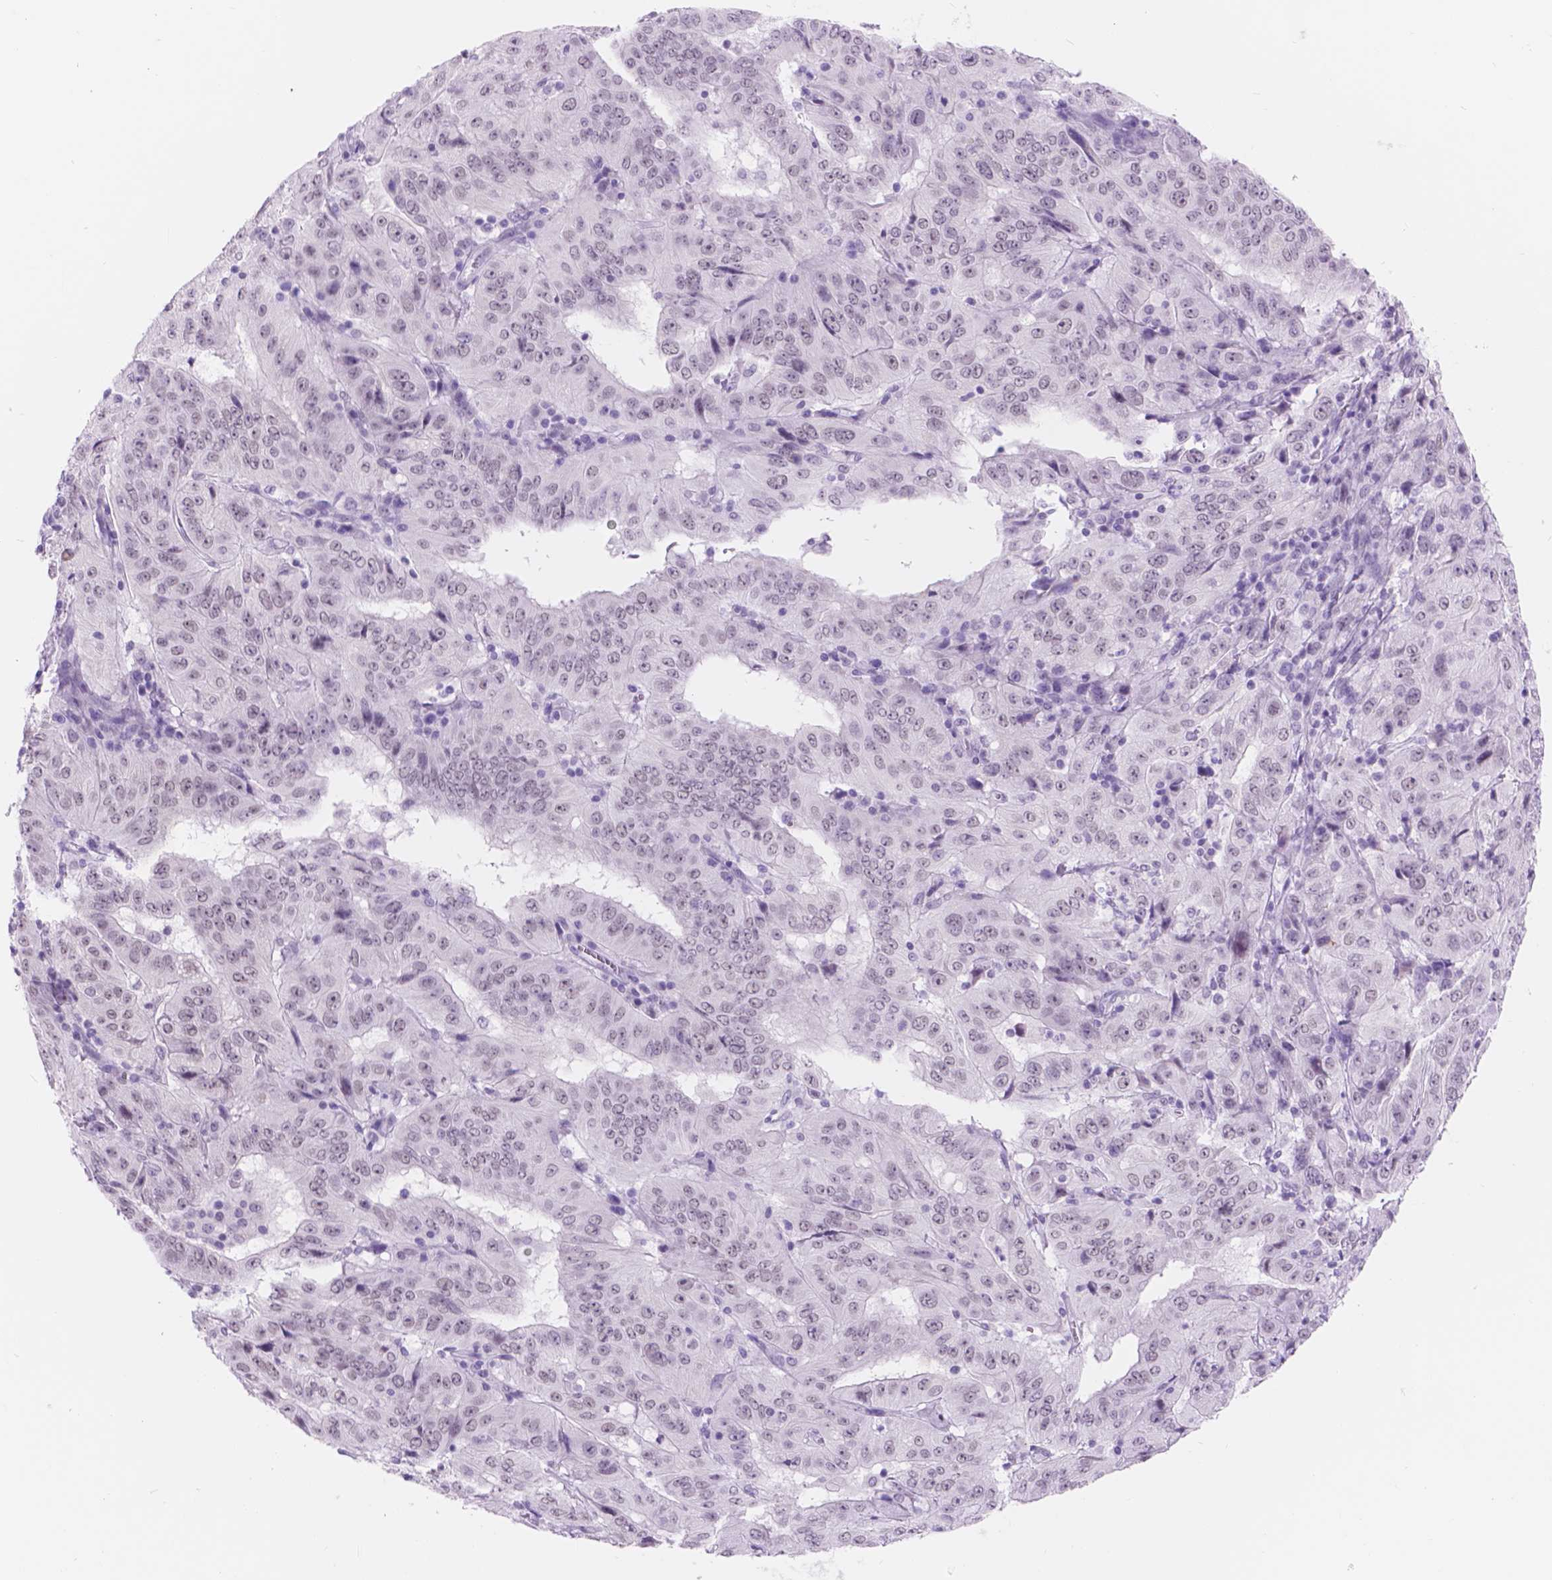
{"staining": {"intensity": "negative", "quantity": "none", "location": "none"}, "tissue": "pancreatic cancer", "cell_type": "Tumor cells", "image_type": "cancer", "snomed": [{"axis": "morphology", "description": "Adenocarcinoma, NOS"}, {"axis": "topography", "description": "Pancreas"}], "caption": "DAB immunohistochemical staining of human pancreatic cancer reveals no significant positivity in tumor cells.", "gene": "DCC", "patient": {"sex": "male", "age": 63}}